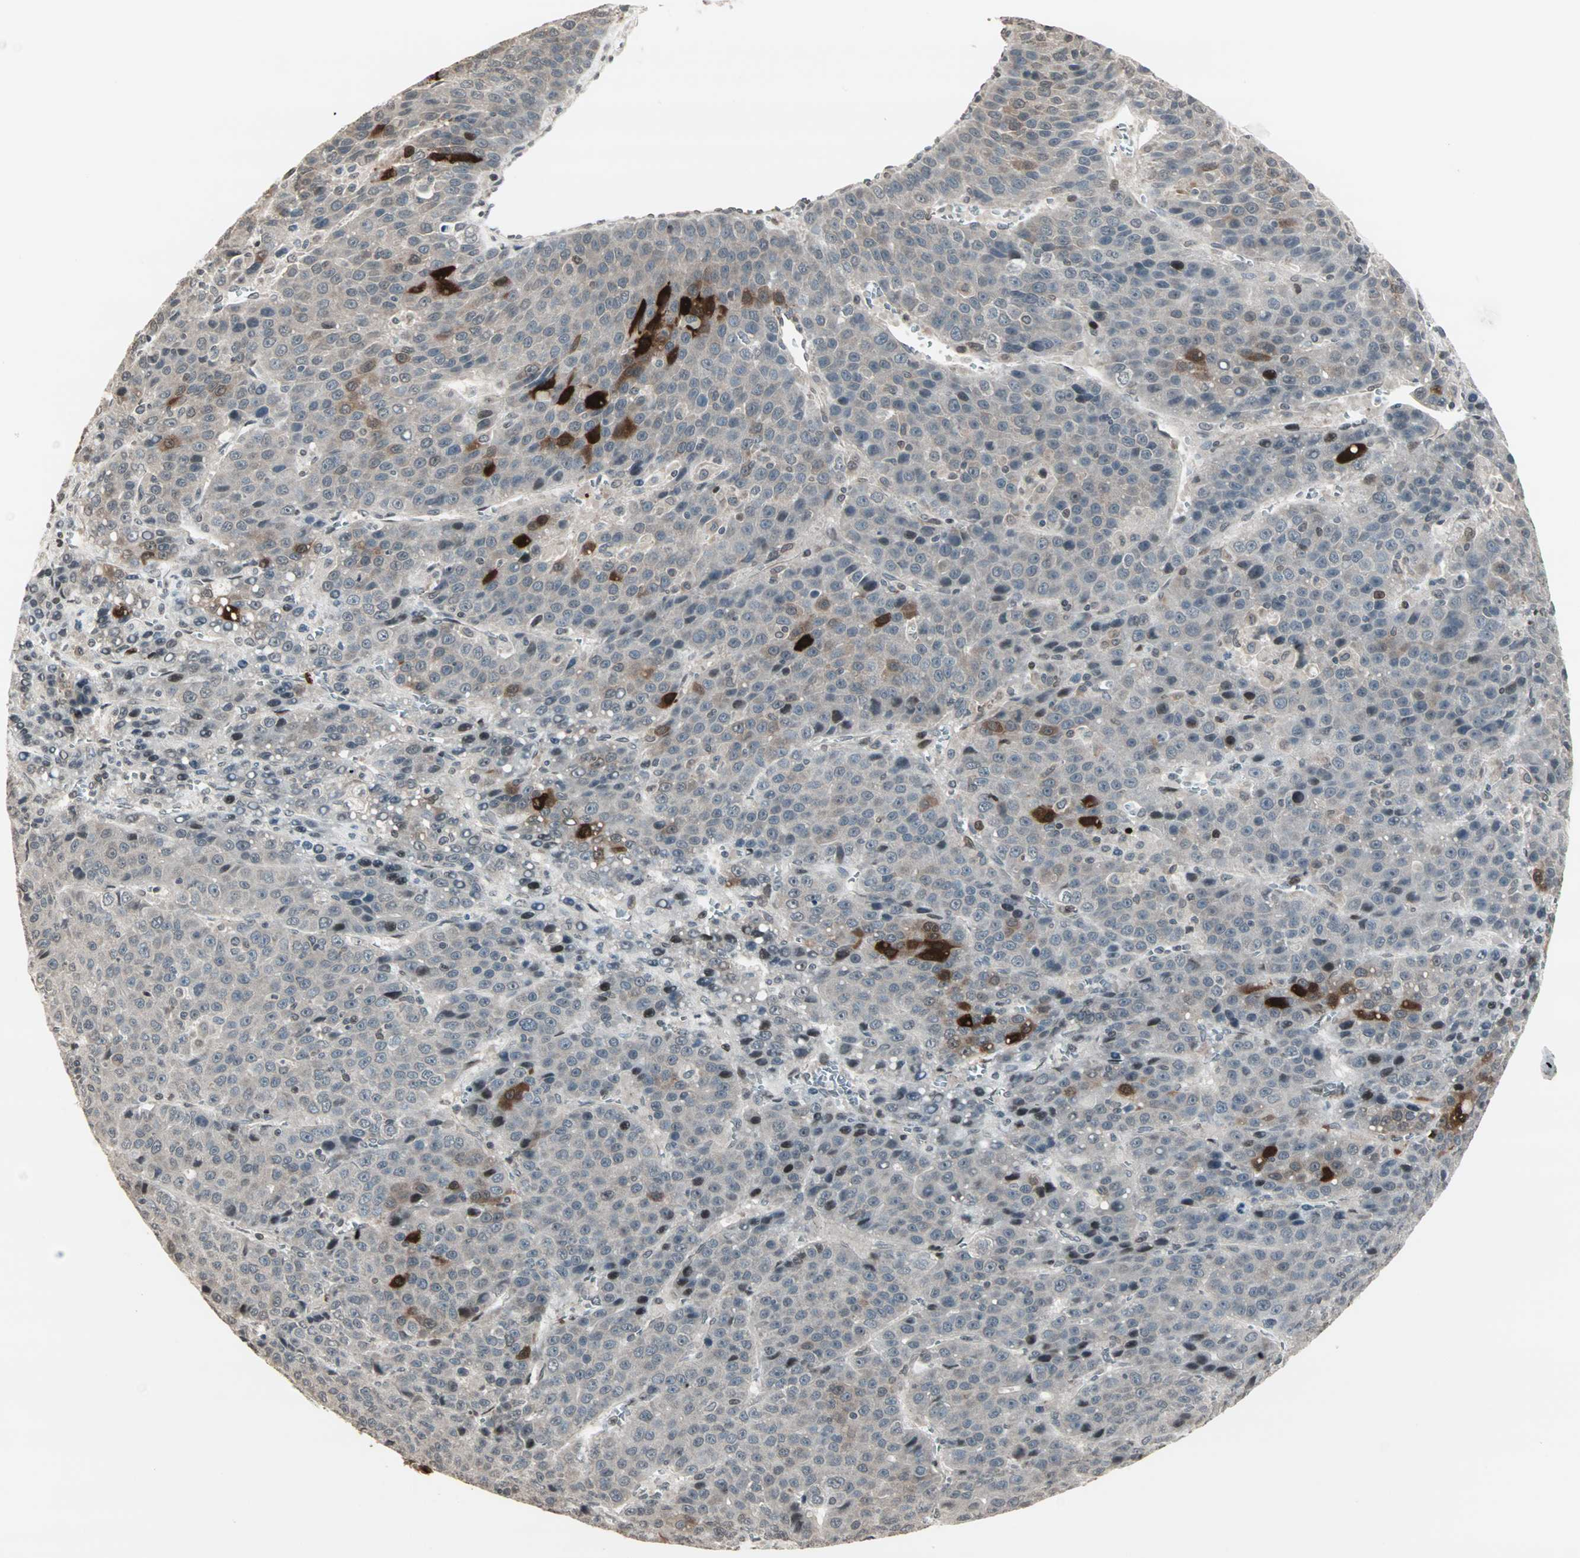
{"staining": {"intensity": "strong", "quantity": "<25%", "location": "cytoplasmic/membranous,nuclear"}, "tissue": "liver cancer", "cell_type": "Tumor cells", "image_type": "cancer", "snomed": [{"axis": "morphology", "description": "Carcinoma, Hepatocellular, NOS"}, {"axis": "topography", "description": "Liver"}], "caption": "Tumor cells exhibit medium levels of strong cytoplasmic/membranous and nuclear expression in about <25% of cells in human liver cancer.", "gene": "CBLC", "patient": {"sex": "female", "age": 53}}